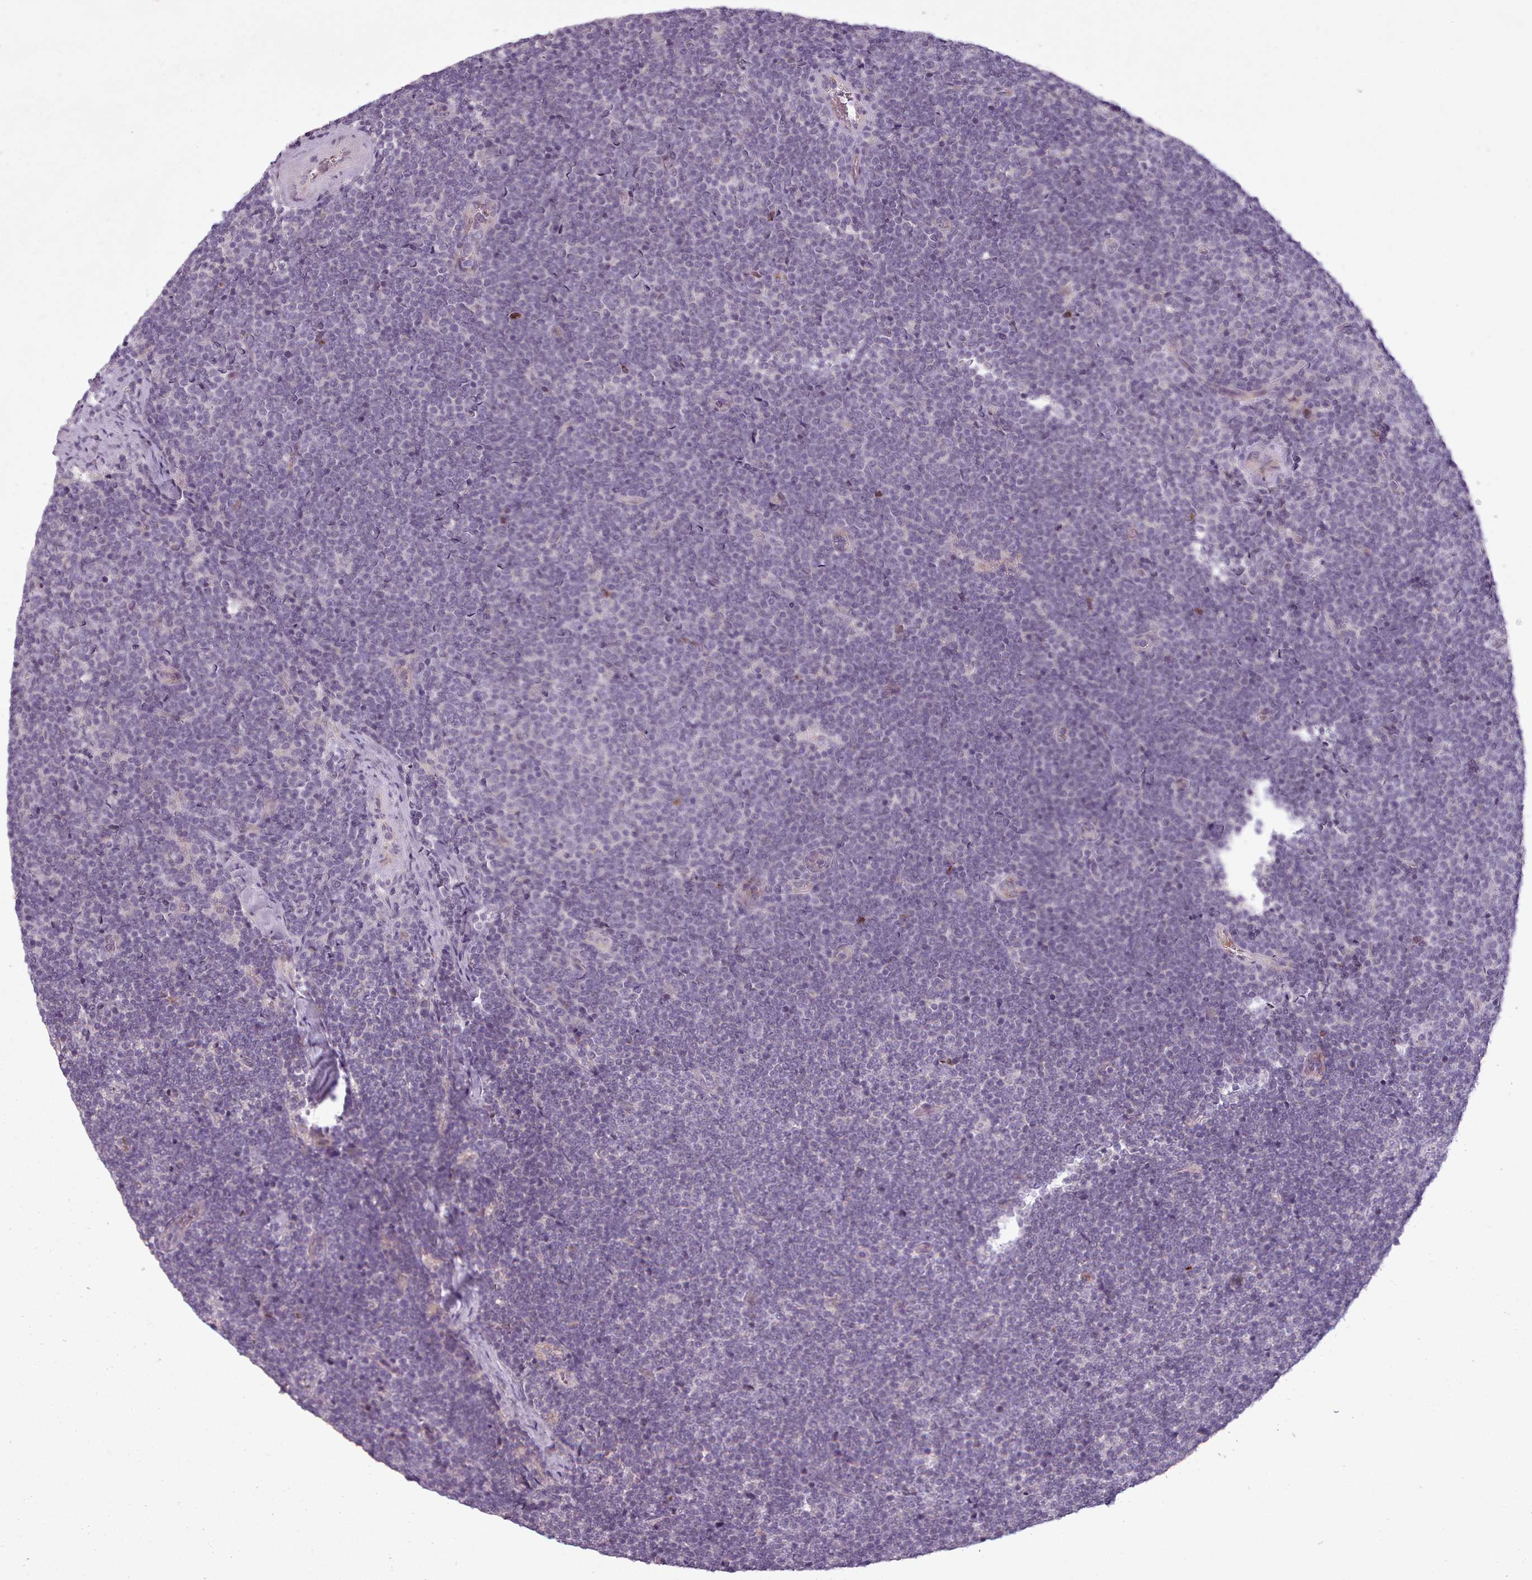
{"staining": {"intensity": "negative", "quantity": "none", "location": "none"}, "tissue": "lymphoma", "cell_type": "Tumor cells", "image_type": "cancer", "snomed": [{"axis": "morphology", "description": "Malignant lymphoma, non-Hodgkin's type, Low grade"}, {"axis": "topography", "description": "Lymph node"}], "caption": "The histopathology image reveals no significant expression in tumor cells of lymphoma.", "gene": "LAPTM5", "patient": {"sex": "male", "age": 48}}